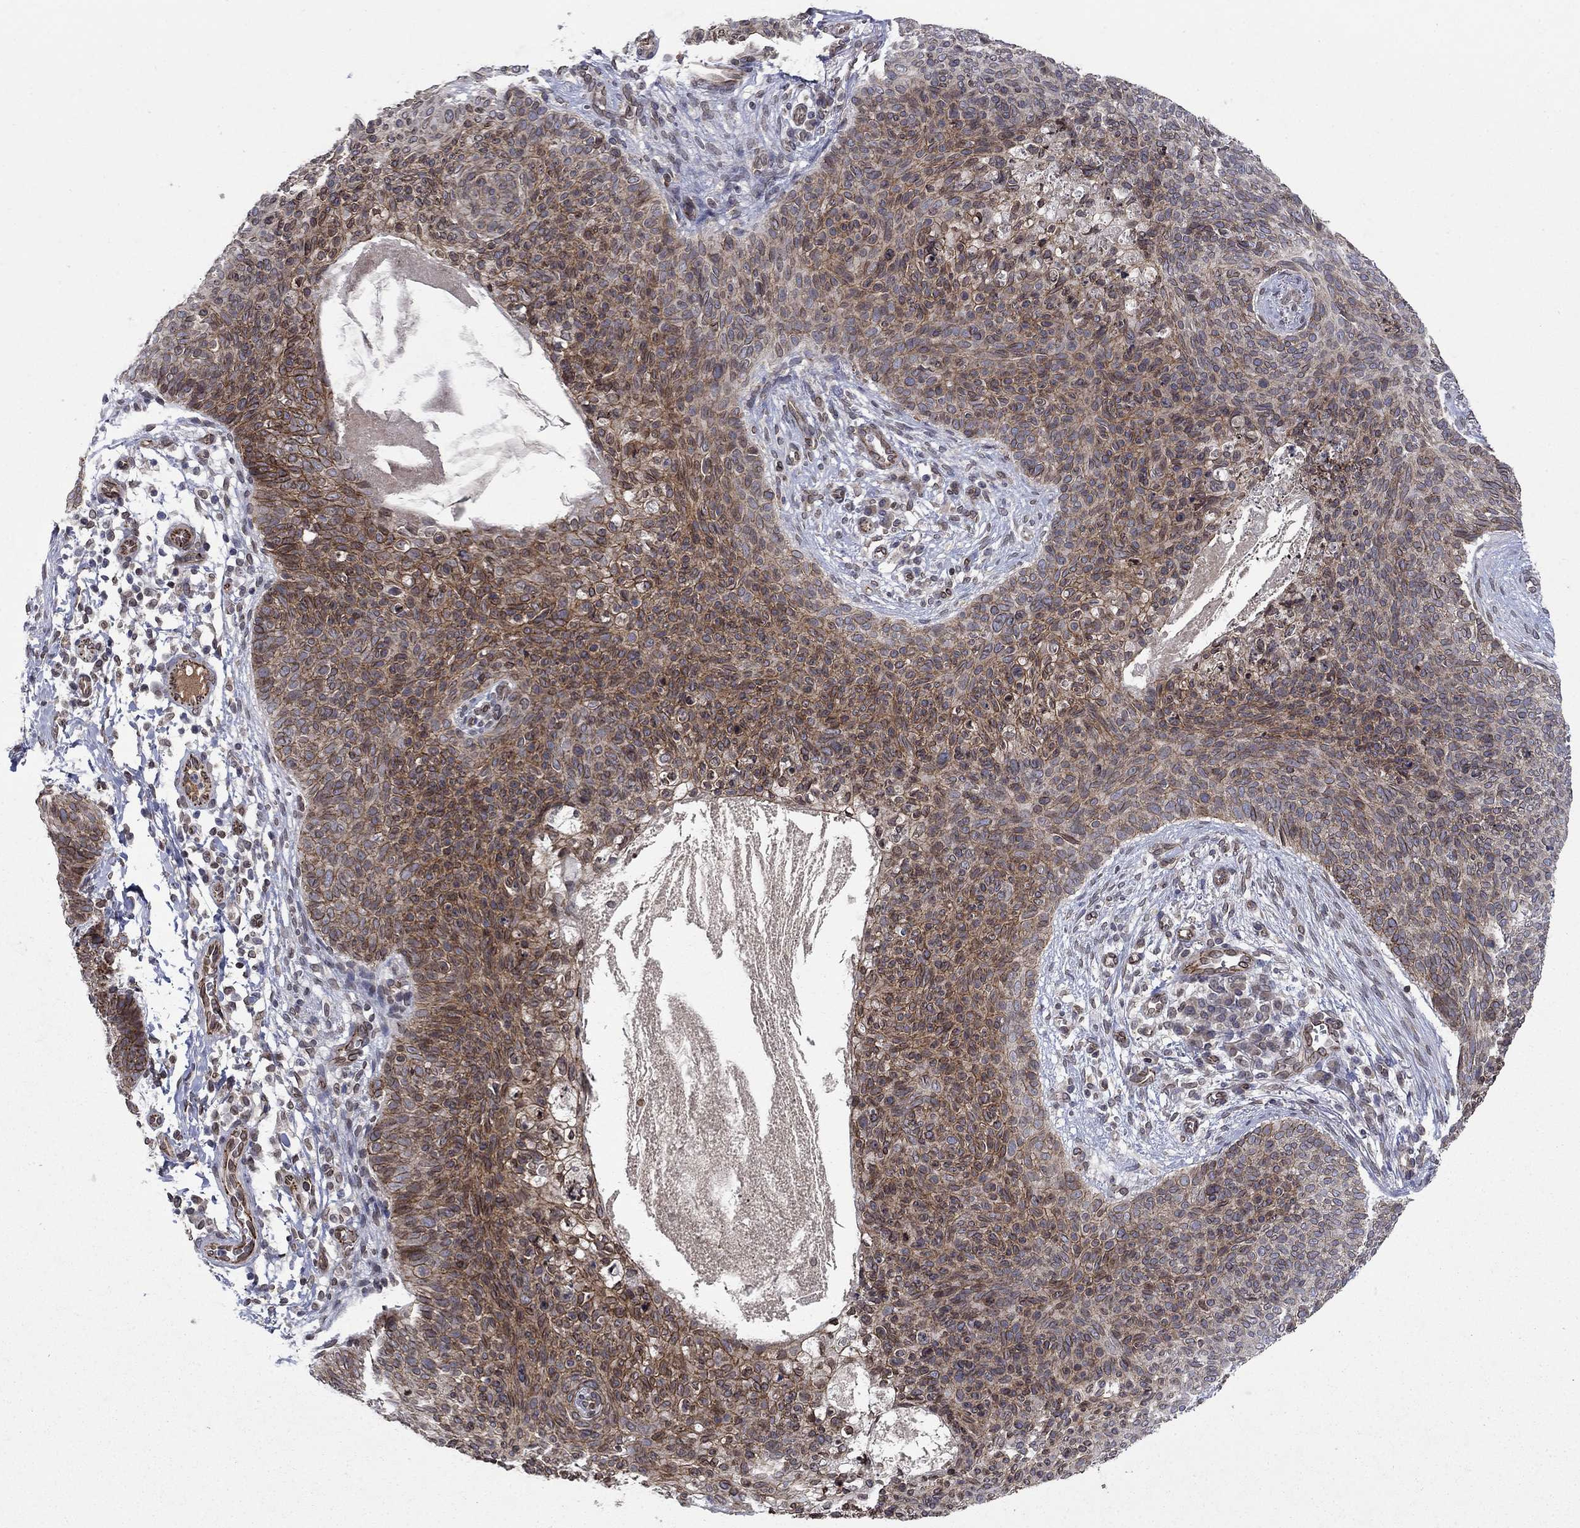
{"staining": {"intensity": "moderate", "quantity": "25%-75%", "location": "cytoplasmic/membranous"}, "tissue": "skin cancer", "cell_type": "Tumor cells", "image_type": "cancer", "snomed": [{"axis": "morphology", "description": "Basal cell carcinoma"}, {"axis": "topography", "description": "Skin"}], "caption": "This image shows skin cancer (basal cell carcinoma) stained with immunohistochemistry (IHC) to label a protein in brown. The cytoplasmic/membranous of tumor cells show moderate positivity for the protein. Nuclei are counter-stained blue.", "gene": "EMC9", "patient": {"sex": "male", "age": 64}}